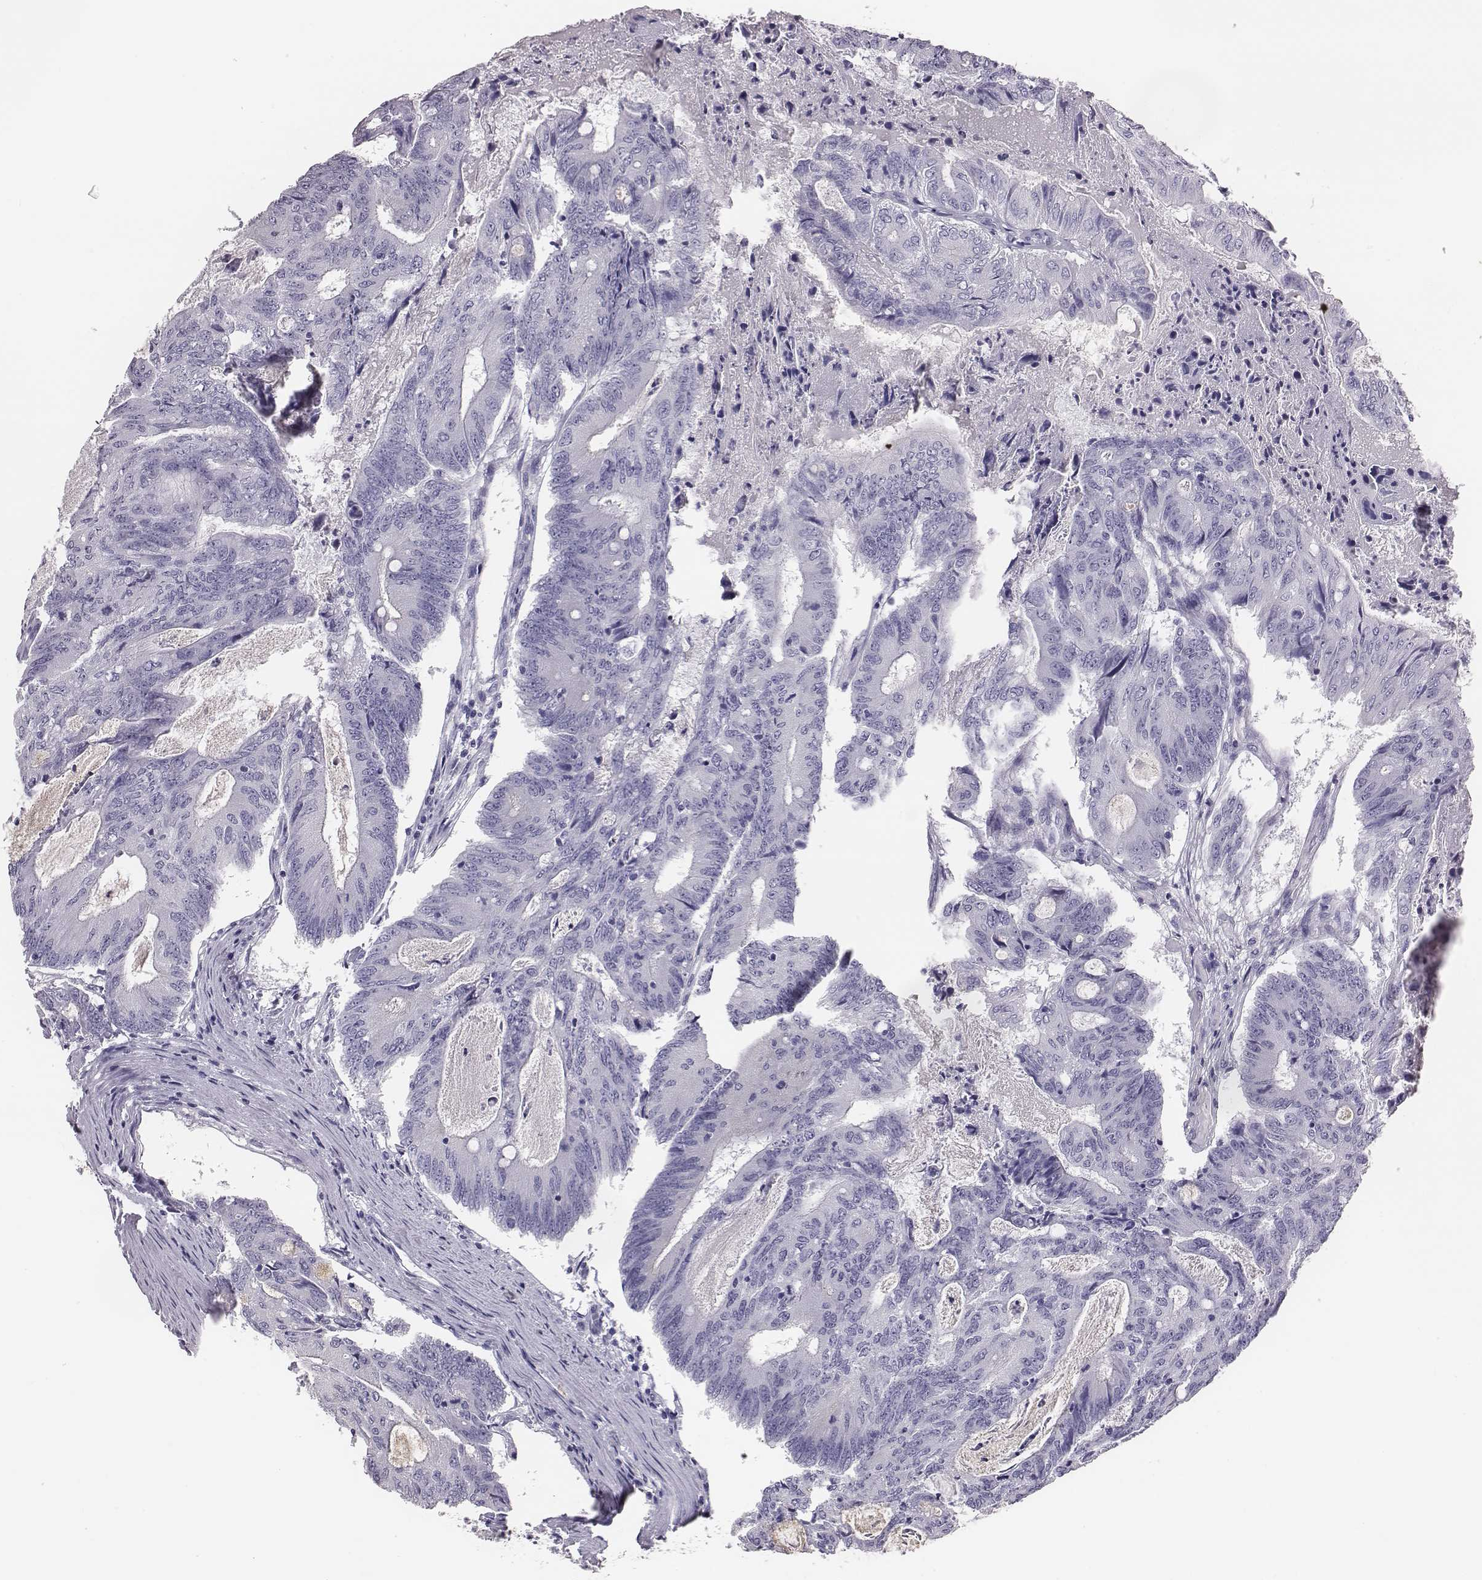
{"staining": {"intensity": "negative", "quantity": "none", "location": "none"}, "tissue": "colorectal cancer", "cell_type": "Tumor cells", "image_type": "cancer", "snomed": [{"axis": "morphology", "description": "Adenocarcinoma, NOS"}, {"axis": "topography", "description": "Colon"}], "caption": "The IHC histopathology image has no significant positivity in tumor cells of adenocarcinoma (colorectal) tissue.", "gene": "ACOD1", "patient": {"sex": "female", "age": 70}}